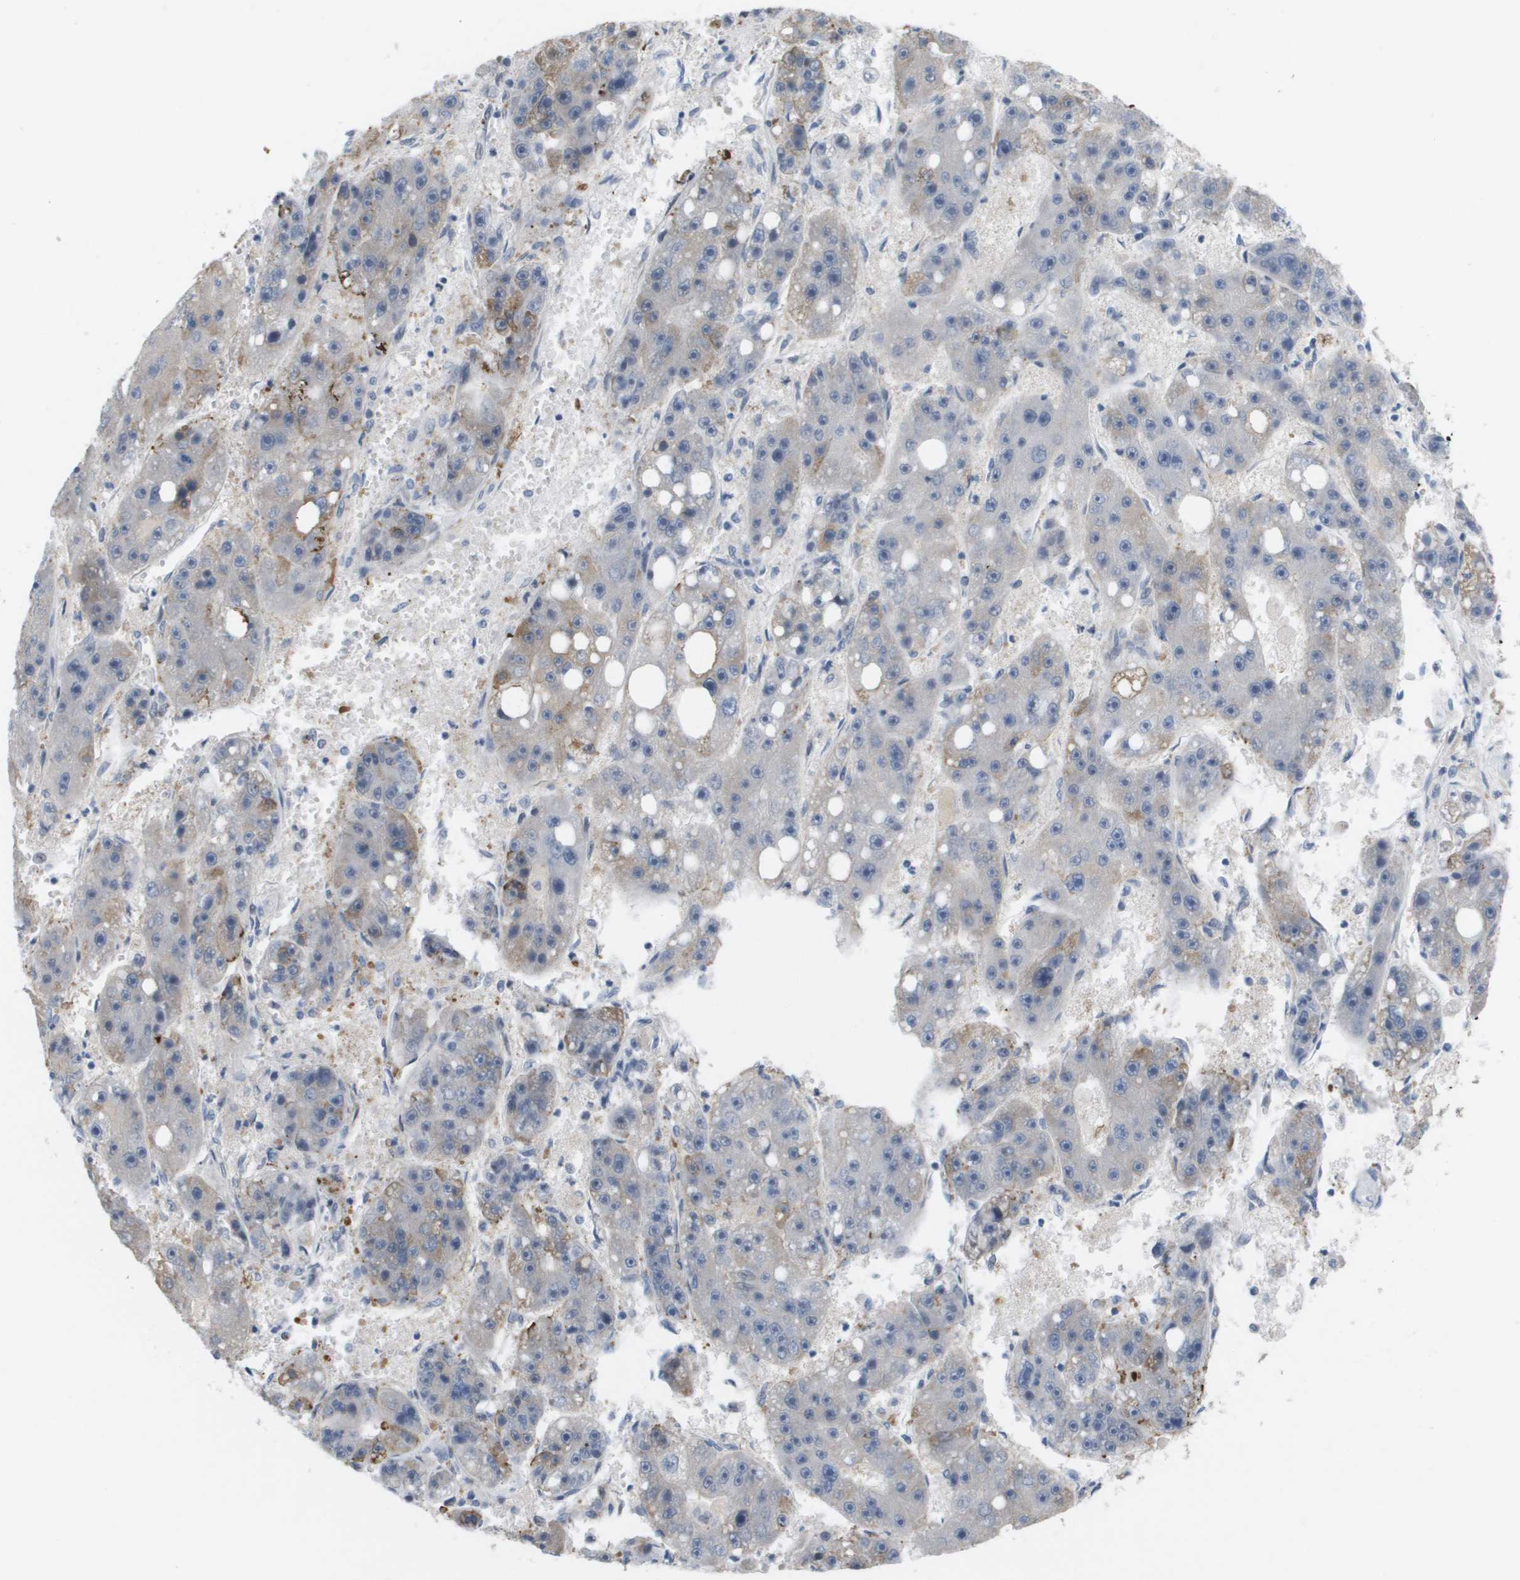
{"staining": {"intensity": "weak", "quantity": "<25%", "location": "cytoplasmic/membranous"}, "tissue": "liver cancer", "cell_type": "Tumor cells", "image_type": "cancer", "snomed": [{"axis": "morphology", "description": "Carcinoma, Hepatocellular, NOS"}, {"axis": "topography", "description": "Liver"}], "caption": "Tumor cells are negative for protein expression in human liver cancer (hepatocellular carcinoma).", "gene": "MARCHF8", "patient": {"sex": "female", "age": 61}}